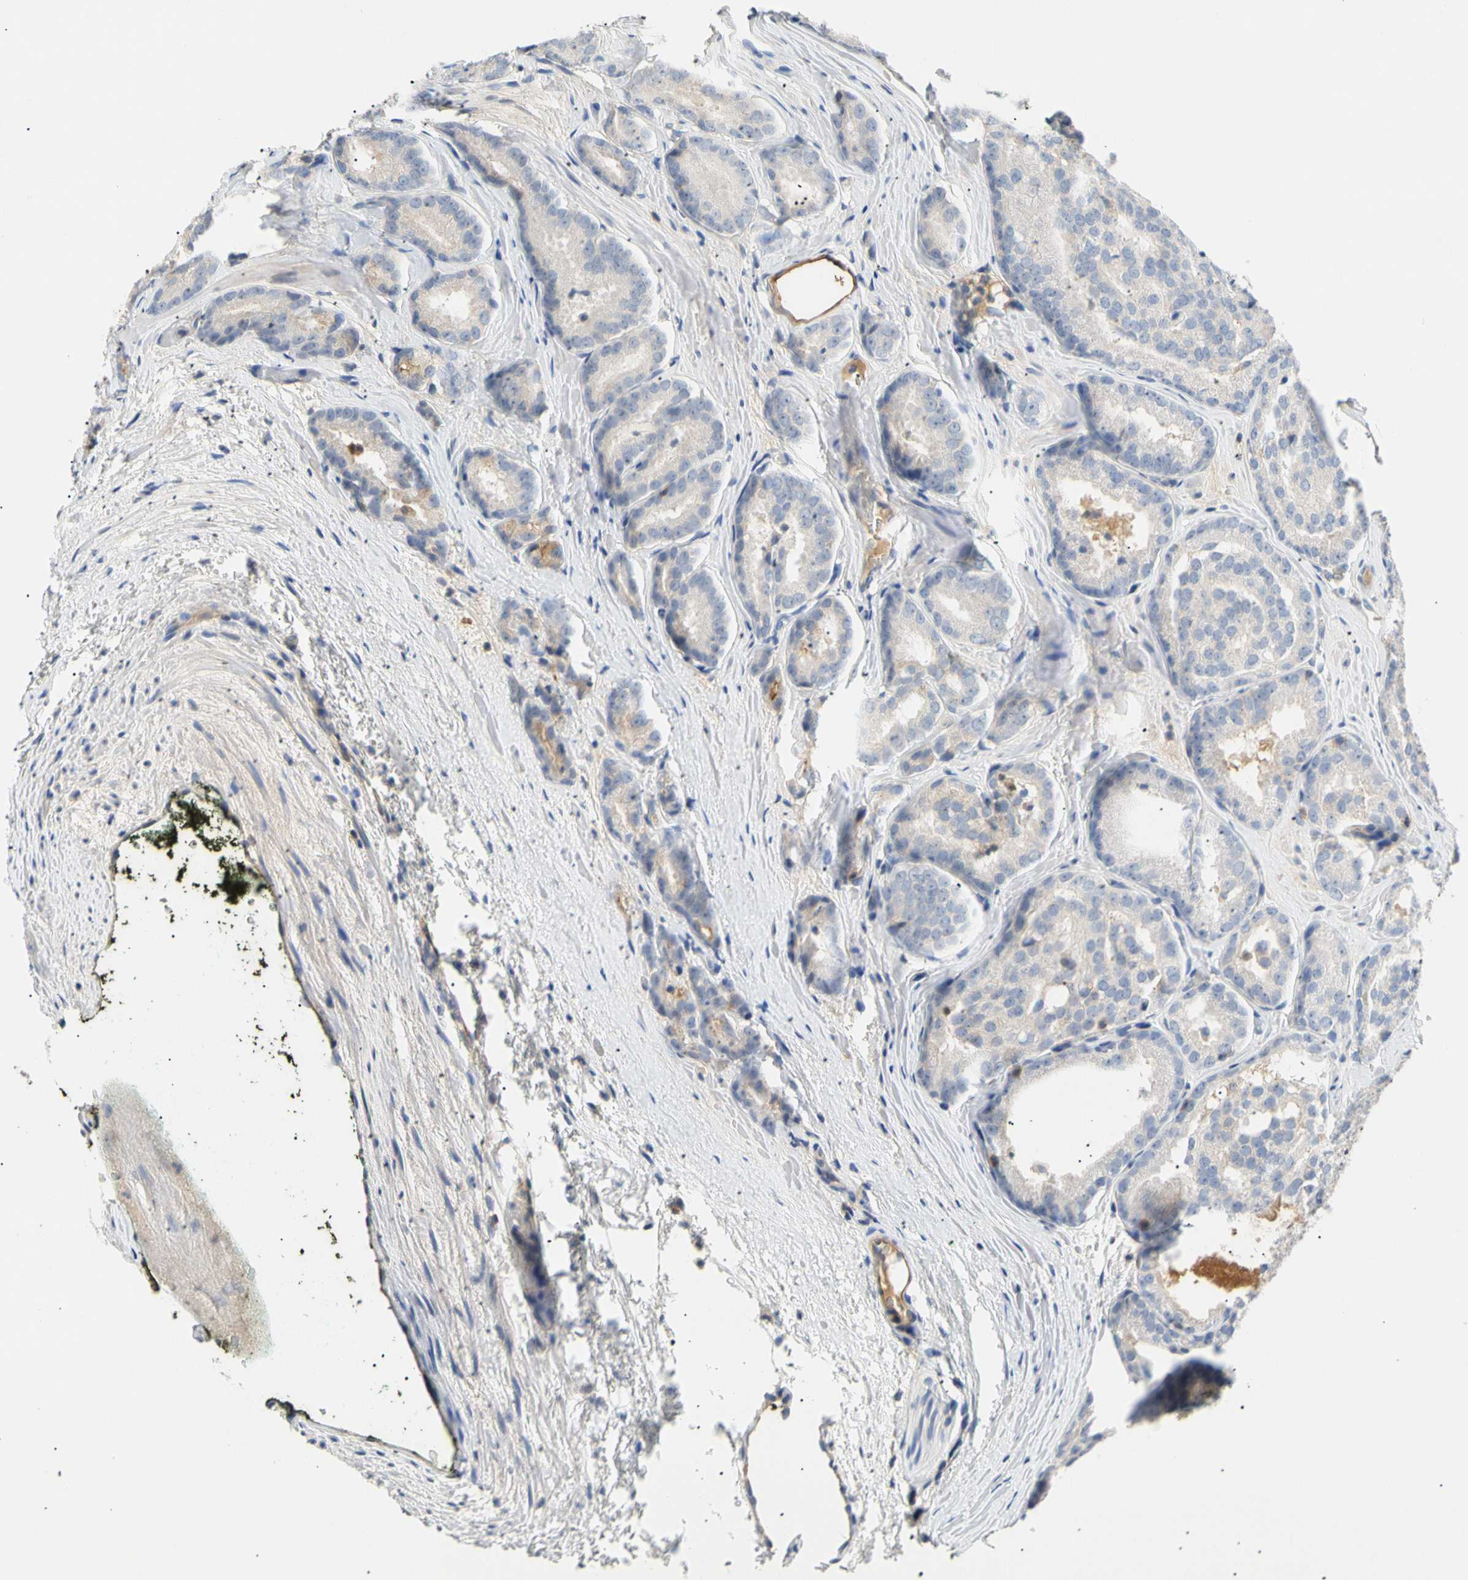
{"staining": {"intensity": "negative", "quantity": "none", "location": "none"}, "tissue": "prostate cancer", "cell_type": "Tumor cells", "image_type": "cancer", "snomed": [{"axis": "morphology", "description": "Adenocarcinoma, High grade"}, {"axis": "topography", "description": "Prostate"}], "caption": "The photomicrograph reveals no staining of tumor cells in prostate cancer.", "gene": "TNFRSF18", "patient": {"sex": "male", "age": 64}}